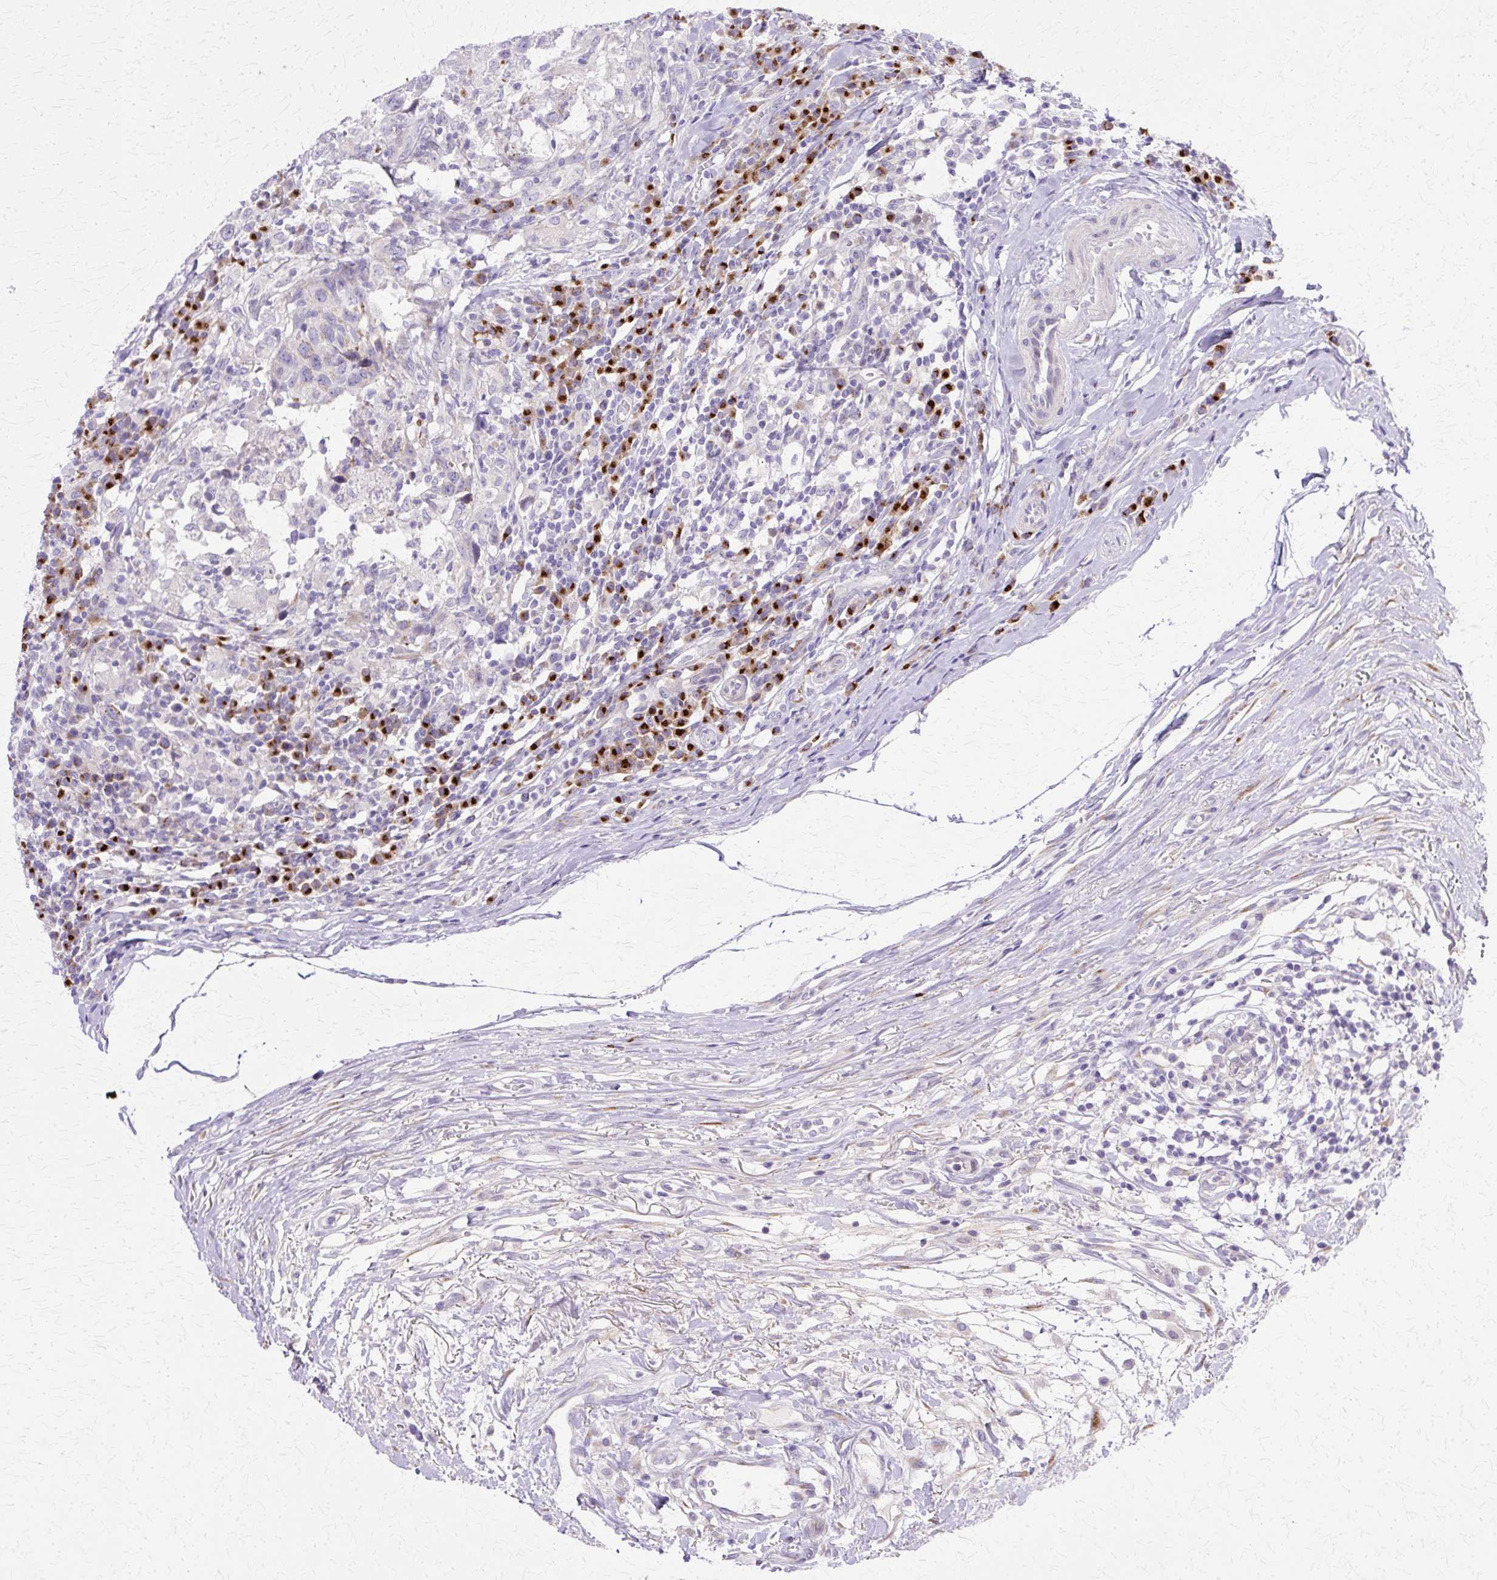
{"staining": {"intensity": "moderate", "quantity": "25%-75%", "location": "cytoplasmic/membranous"}, "tissue": "head and neck cancer", "cell_type": "Tumor cells", "image_type": "cancer", "snomed": [{"axis": "morphology", "description": "Squamous cell carcinoma, NOS"}, {"axis": "topography", "description": "Head-Neck"}], "caption": "An immunohistochemistry (IHC) histopathology image of tumor tissue is shown. Protein staining in brown highlights moderate cytoplasmic/membranous positivity in head and neck cancer within tumor cells. (brown staining indicates protein expression, while blue staining denotes nuclei).", "gene": "TBC1D3G", "patient": {"sex": "male", "age": 66}}